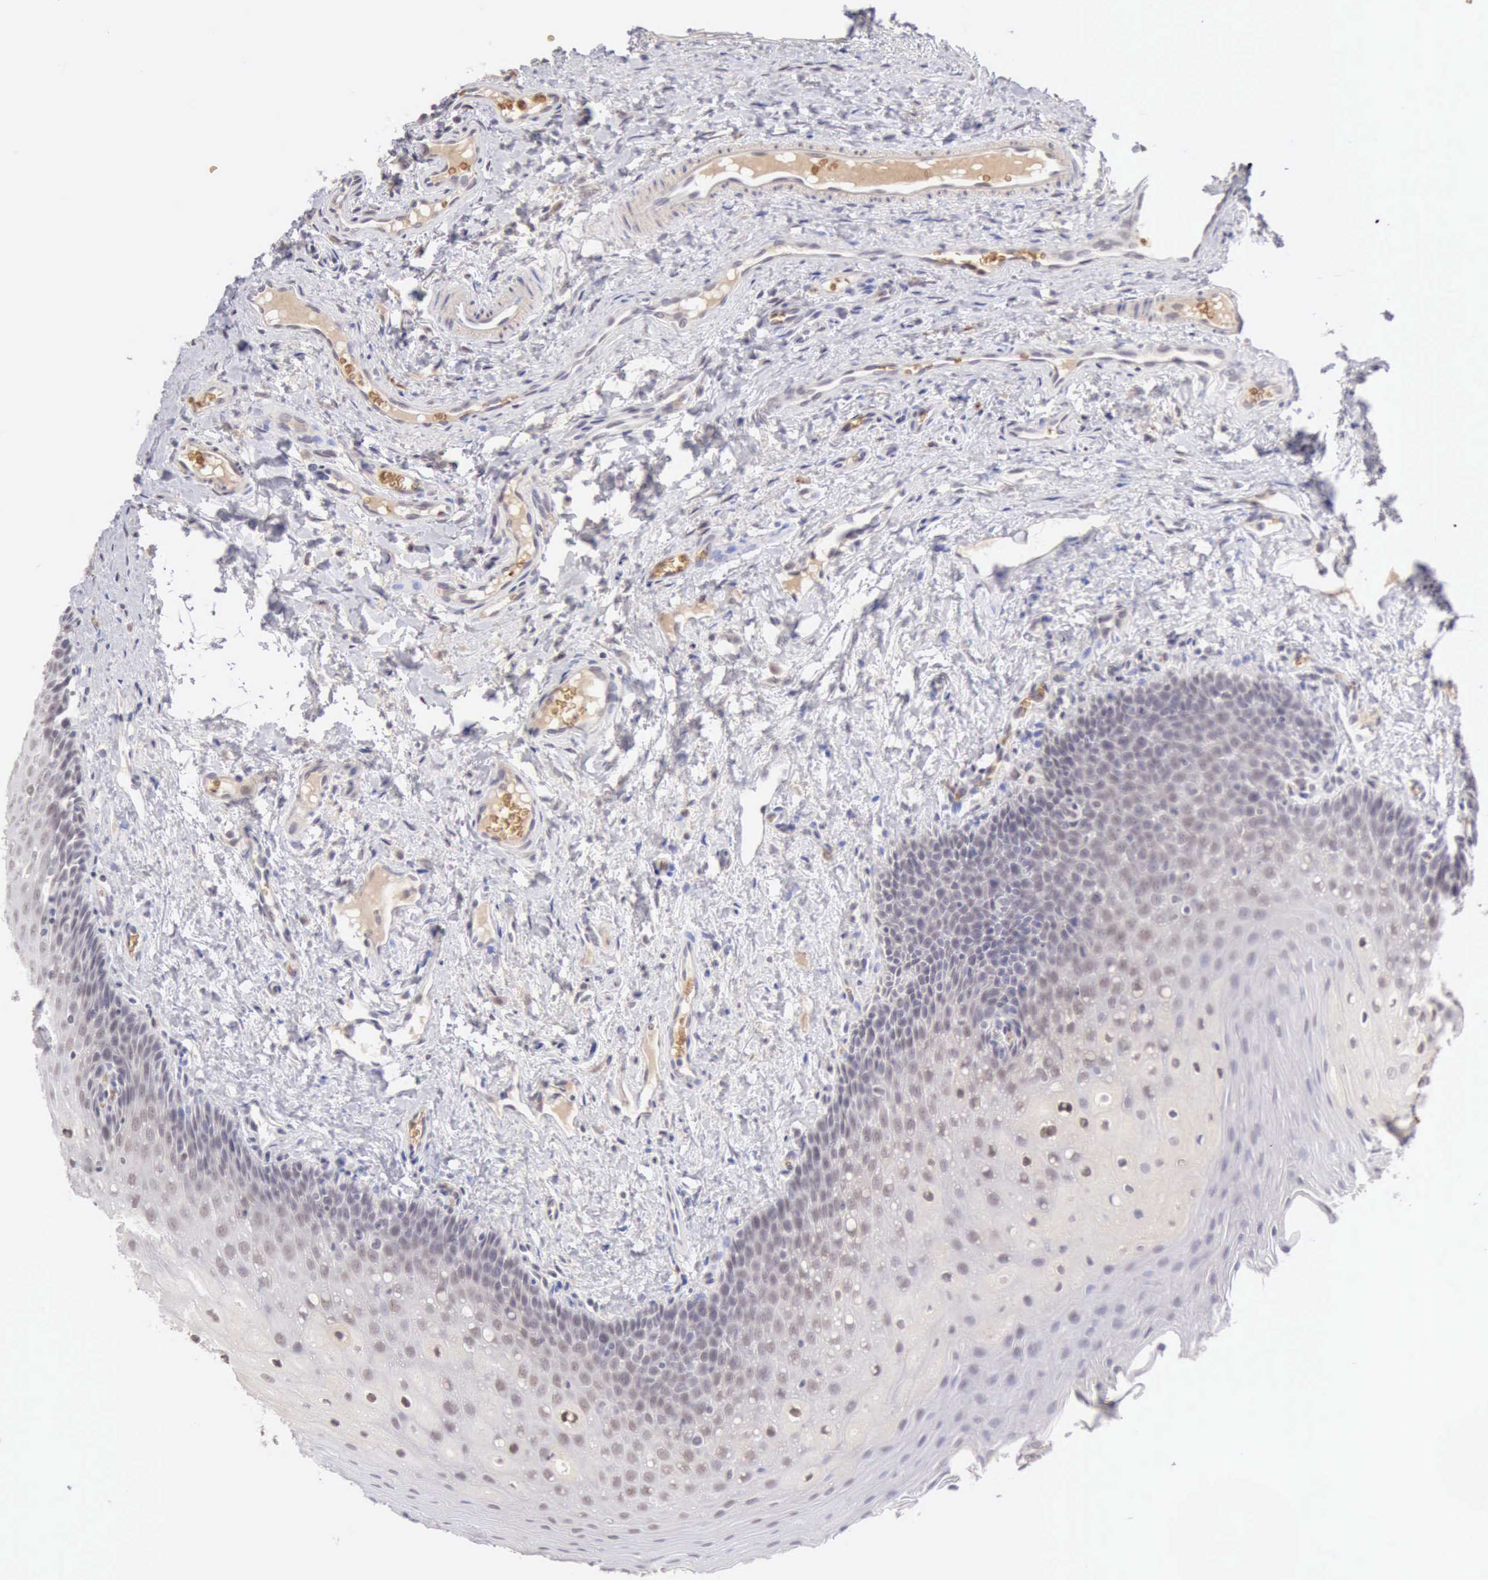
{"staining": {"intensity": "weak", "quantity": "<25%", "location": "nuclear"}, "tissue": "oral mucosa", "cell_type": "Squamous epithelial cells", "image_type": "normal", "snomed": [{"axis": "morphology", "description": "Normal tissue, NOS"}, {"axis": "topography", "description": "Oral tissue"}], "caption": "Immunohistochemical staining of normal oral mucosa displays no significant positivity in squamous epithelial cells. The staining was performed using DAB (3,3'-diaminobenzidine) to visualize the protein expression in brown, while the nuclei were stained in blue with hematoxylin (Magnification: 20x).", "gene": "CFI", "patient": {"sex": "male", "age": 20}}